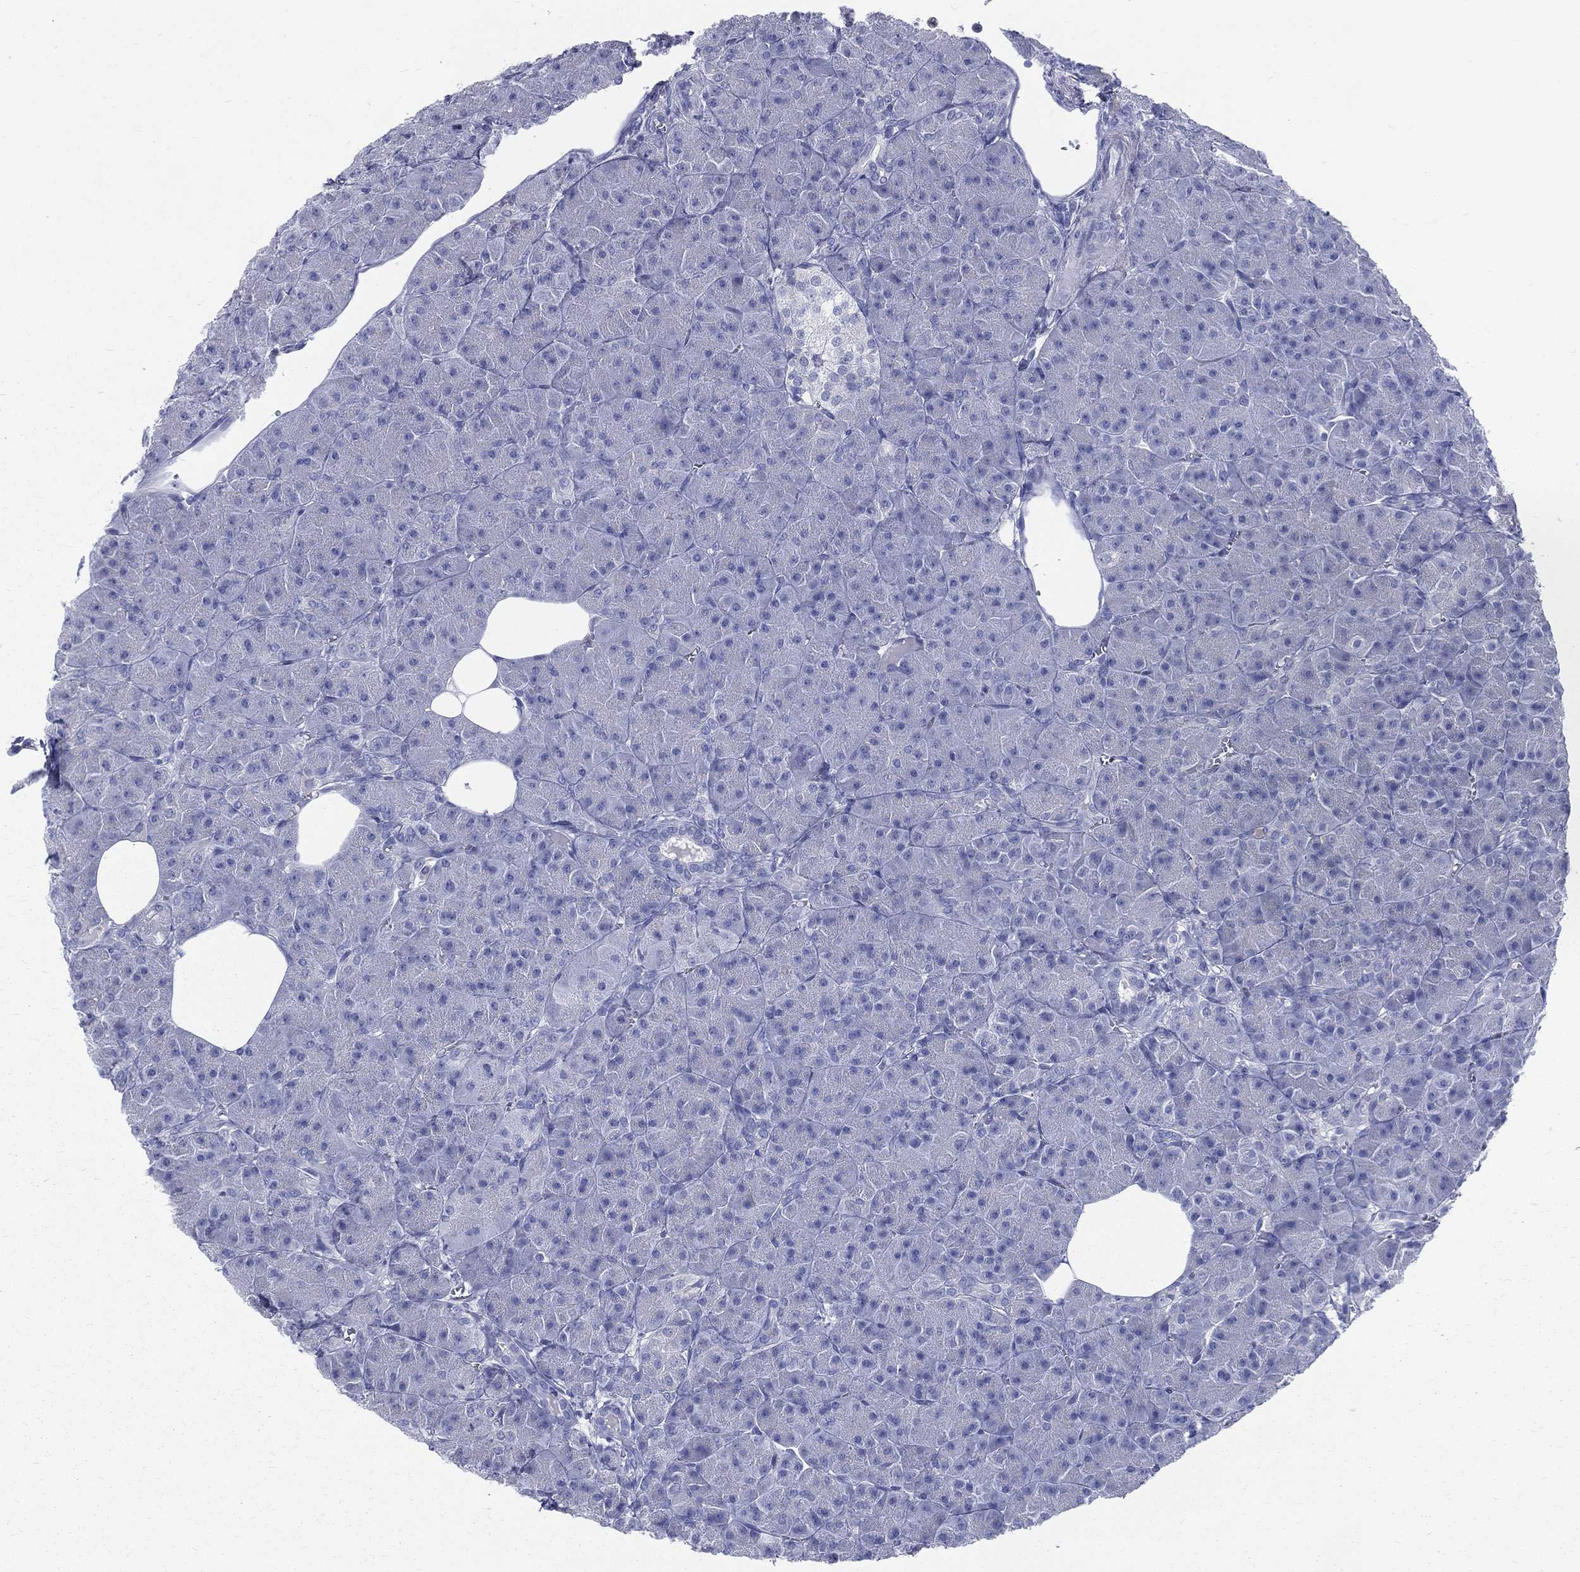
{"staining": {"intensity": "negative", "quantity": "none", "location": "none"}, "tissue": "pancreas", "cell_type": "Exocrine glandular cells", "image_type": "normal", "snomed": [{"axis": "morphology", "description": "Normal tissue, NOS"}, {"axis": "topography", "description": "Pancreas"}], "caption": "This micrograph is of unremarkable pancreas stained with IHC to label a protein in brown with the nuclei are counter-stained blue. There is no expression in exocrine glandular cells.", "gene": "DEFB121", "patient": {"sex": "male", "age": 61}}